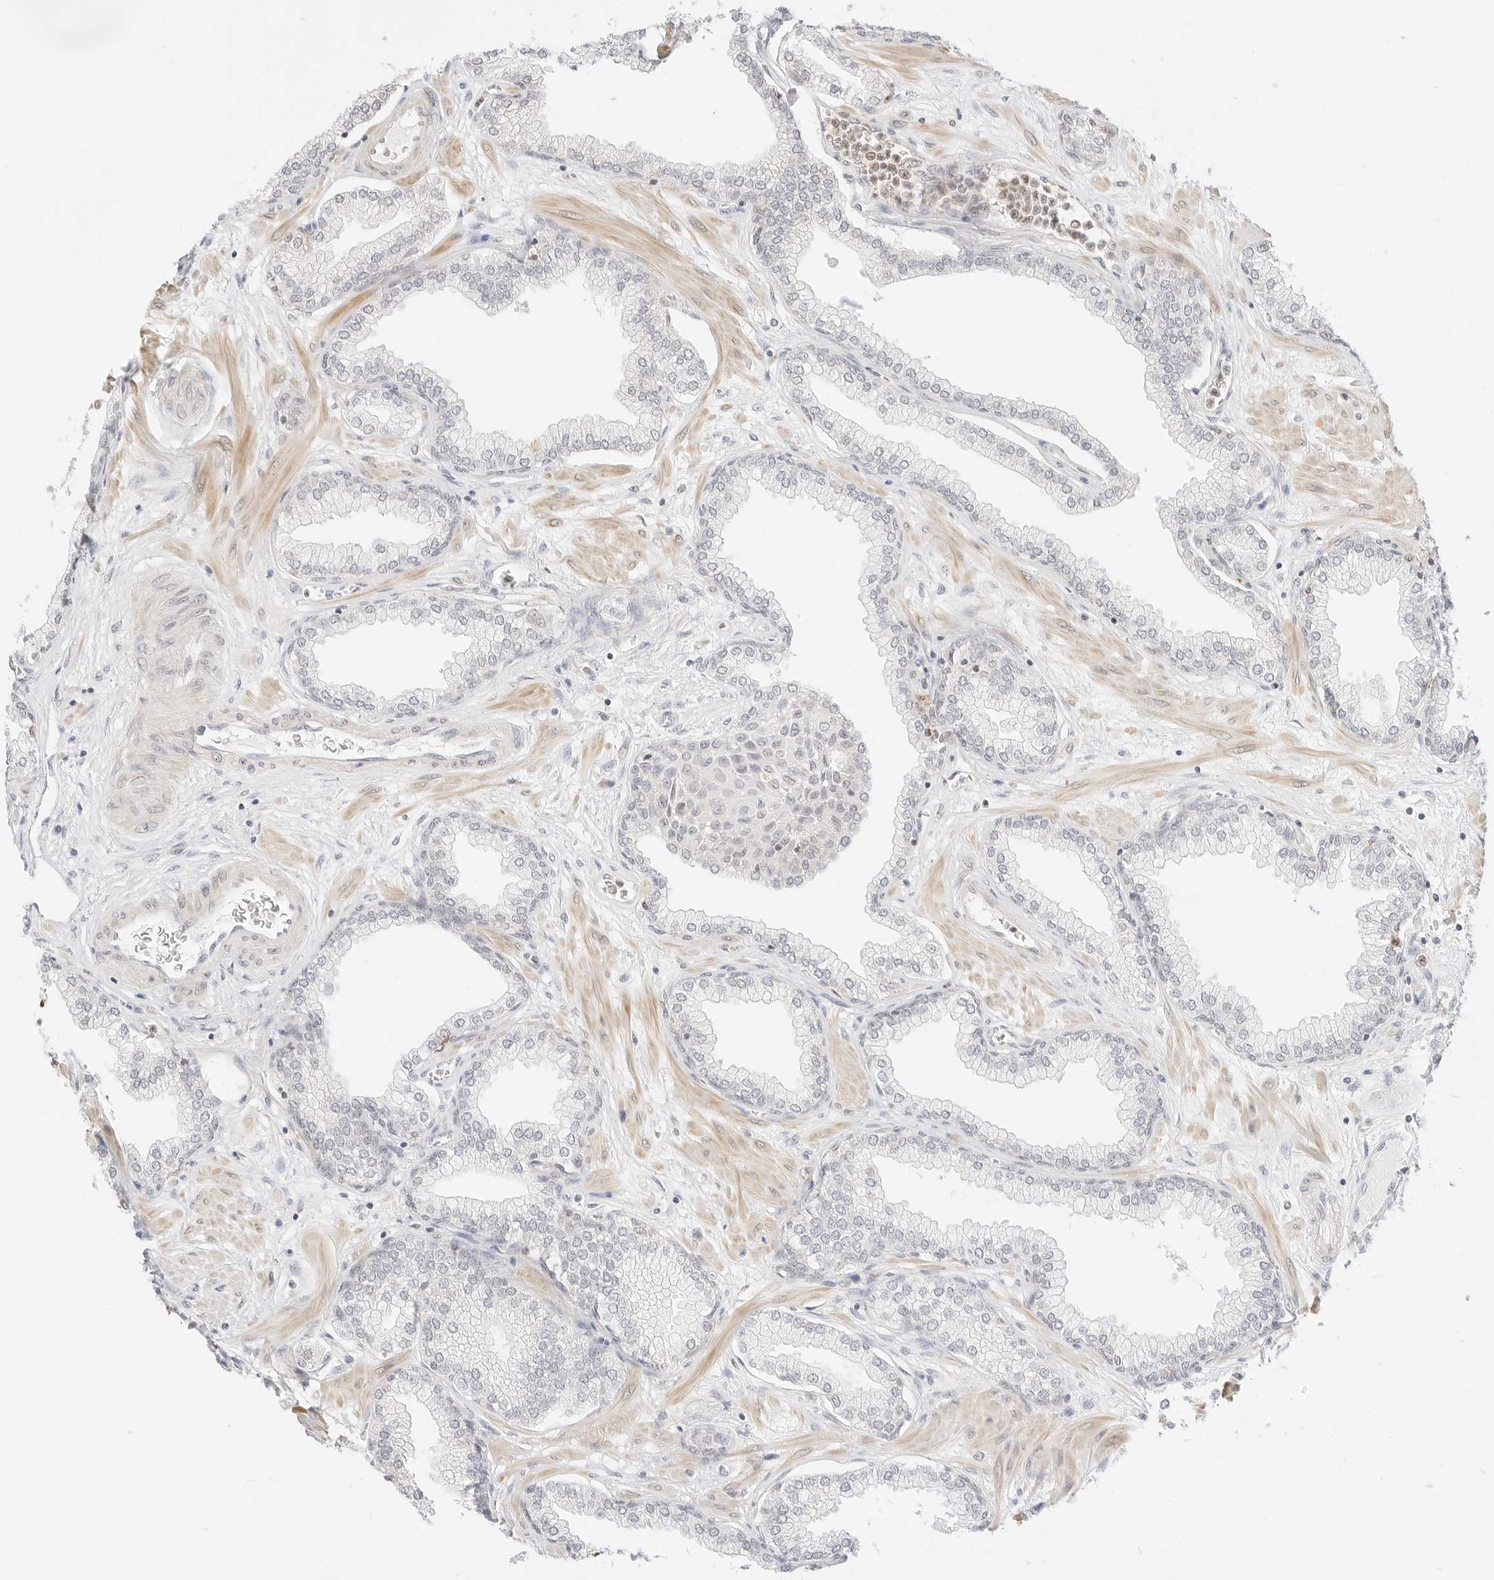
{"staining": {"intensity": "strong", "quantity": "<25%", "location": "cytoplasmic/membranous"}, "tissue": "prostate", "cell_type": "Glandular cells", "image_type": "normal", "snomed": [{"axis": "morphology", "description": "Normal tissue, NOS"}, {"axis": "morphology", "description": "Urothelial carcinoma, Low grade"}, {"axis": "topography", "description": "Urinary bladder"}, {"axis": "topography", "description": "Prostate"}], "caption": "Prostate stained with immunohistochemistry exhibits strong cytoplasmic/membranous expression in about <25% of glandular cells. The staining was performed using DAB, with brown indicating positive protein expression. Nuclei are stained blue with hematoxylin.", "gene": "GNAS", "patient": {"sex": "male", "age": 60}}